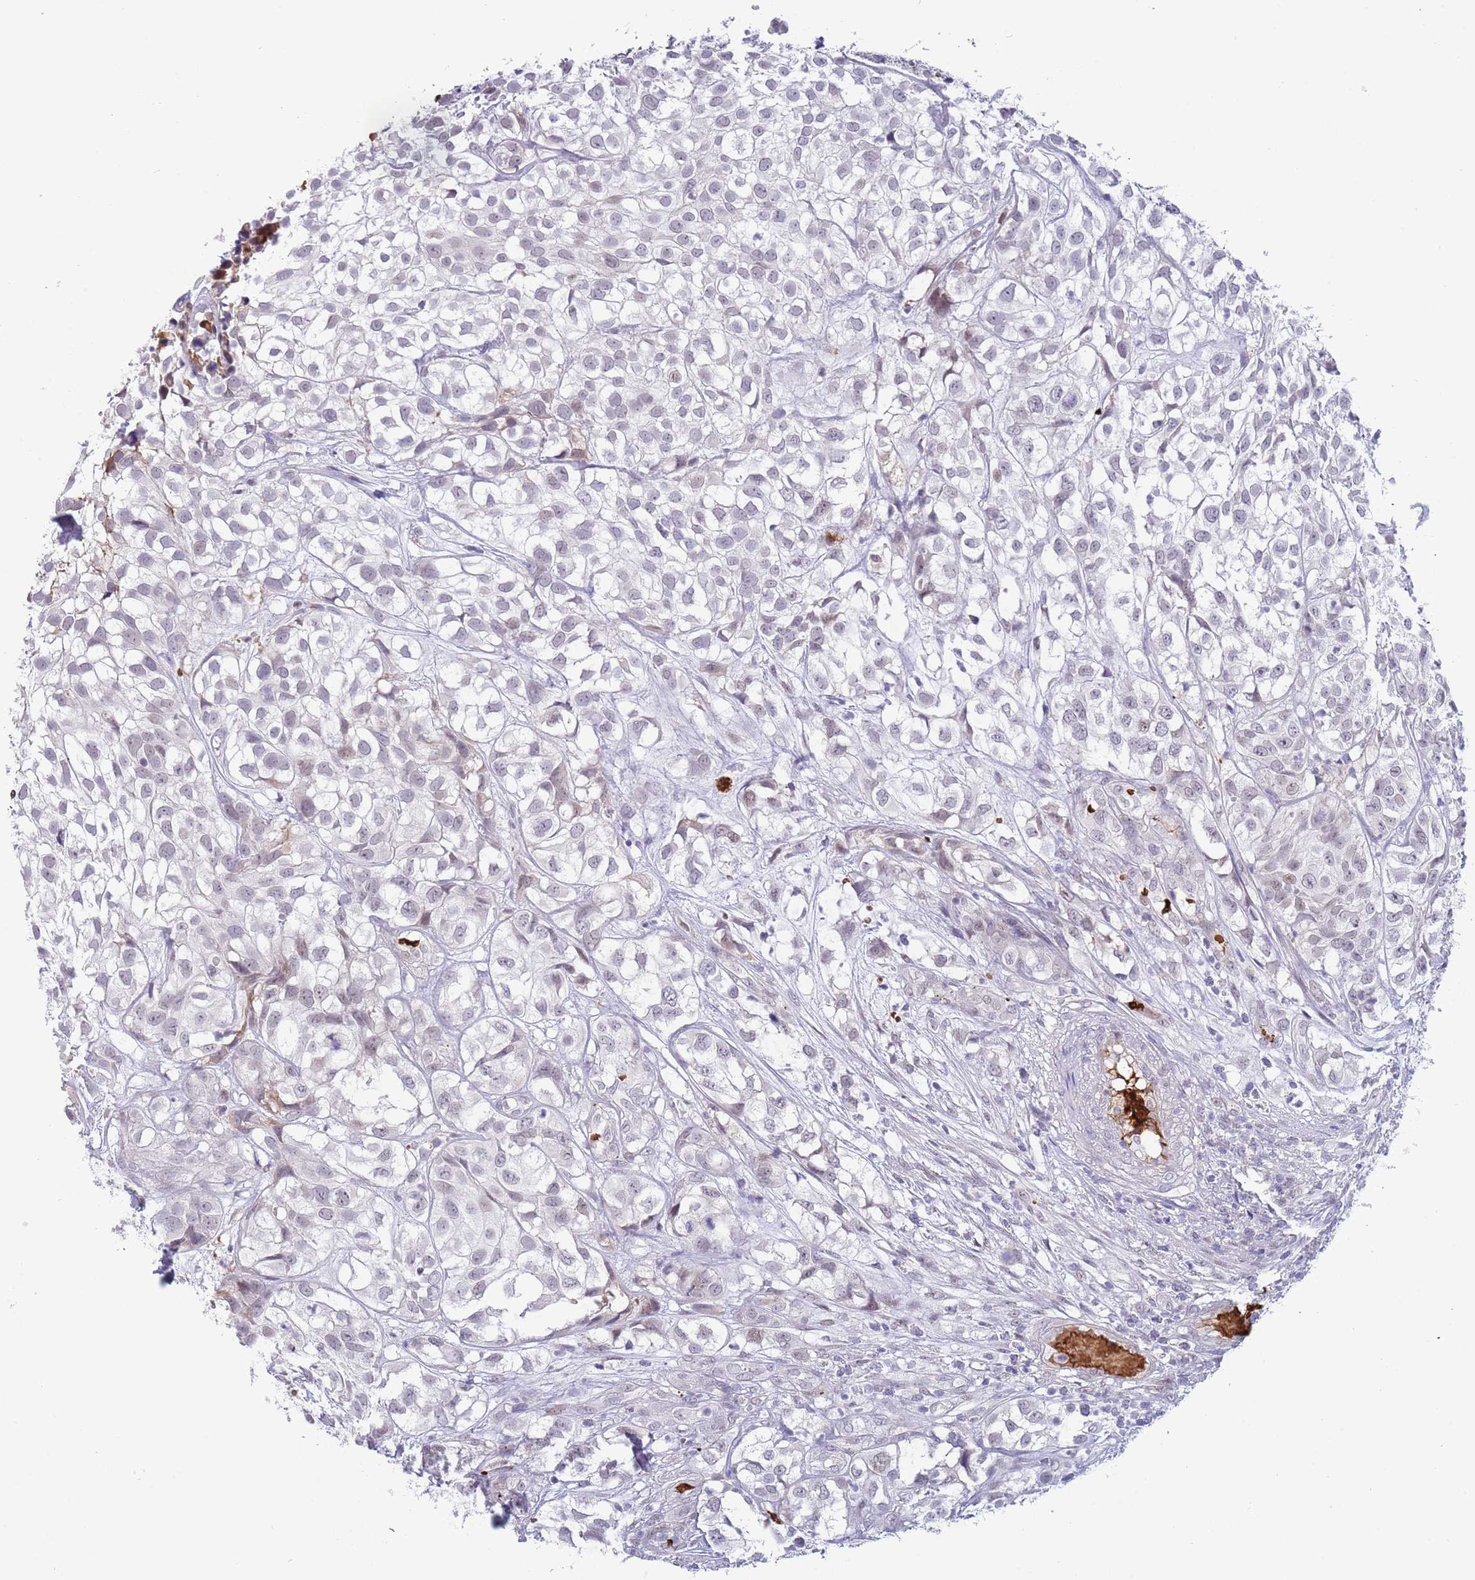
{"staining": {"intensity": "weak", "quantity": "25%-75%", "location": "nuclear"}, "tissue": "urothelial cancer", "cell_type": "Tumor cells", "image_type": "cancer", "snomed": [{"axis": "morphology", "description": "Urothelial carcinoma, High grade"}, {"axis": "topography", "description": "Urinary bladder"}], "caption": "Human high-grade urothelial carcinoma stained for a protein (brown) demonstrates weak nuclear positive expression in approximately 25%-75% of tumor cells.", "gene": "LYPD6B", "patient": {"sex": "male", "age": 56}}